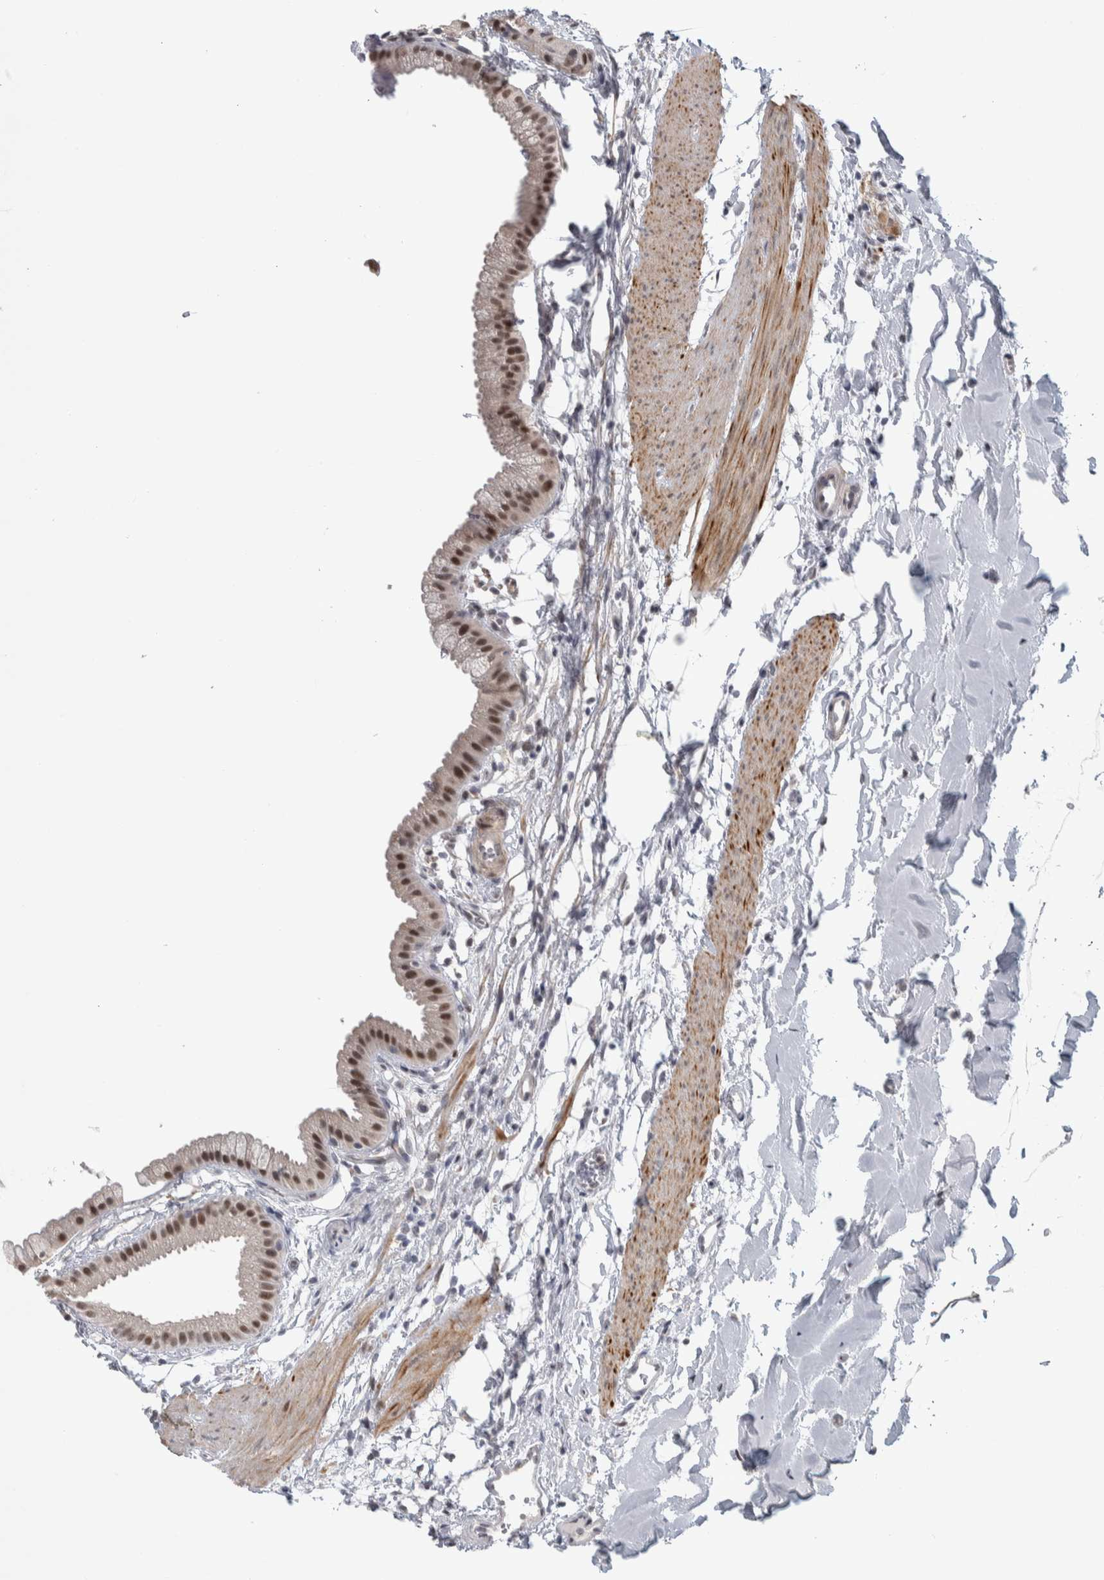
{"staining": {"intensity": "moderate", "quantity": ">75%", "location": "nuclear"}, "tissue": "gallbladder", "cell_type": "Glandular cells", "image_type": "normal", "snomed": [{"axis": "morphology", "description": "Normal tissue, NOS"}, {"axis": "topography", "description": "Gallbladder"}], "caption": "Immunohistochemical staining of normal human gallbladder exhibits medium levels of moderate nuclear staining in approximately >75% of glandular cells.", "gene": "HEXIM2", "patient": {"sex": "female", "age": 64}}